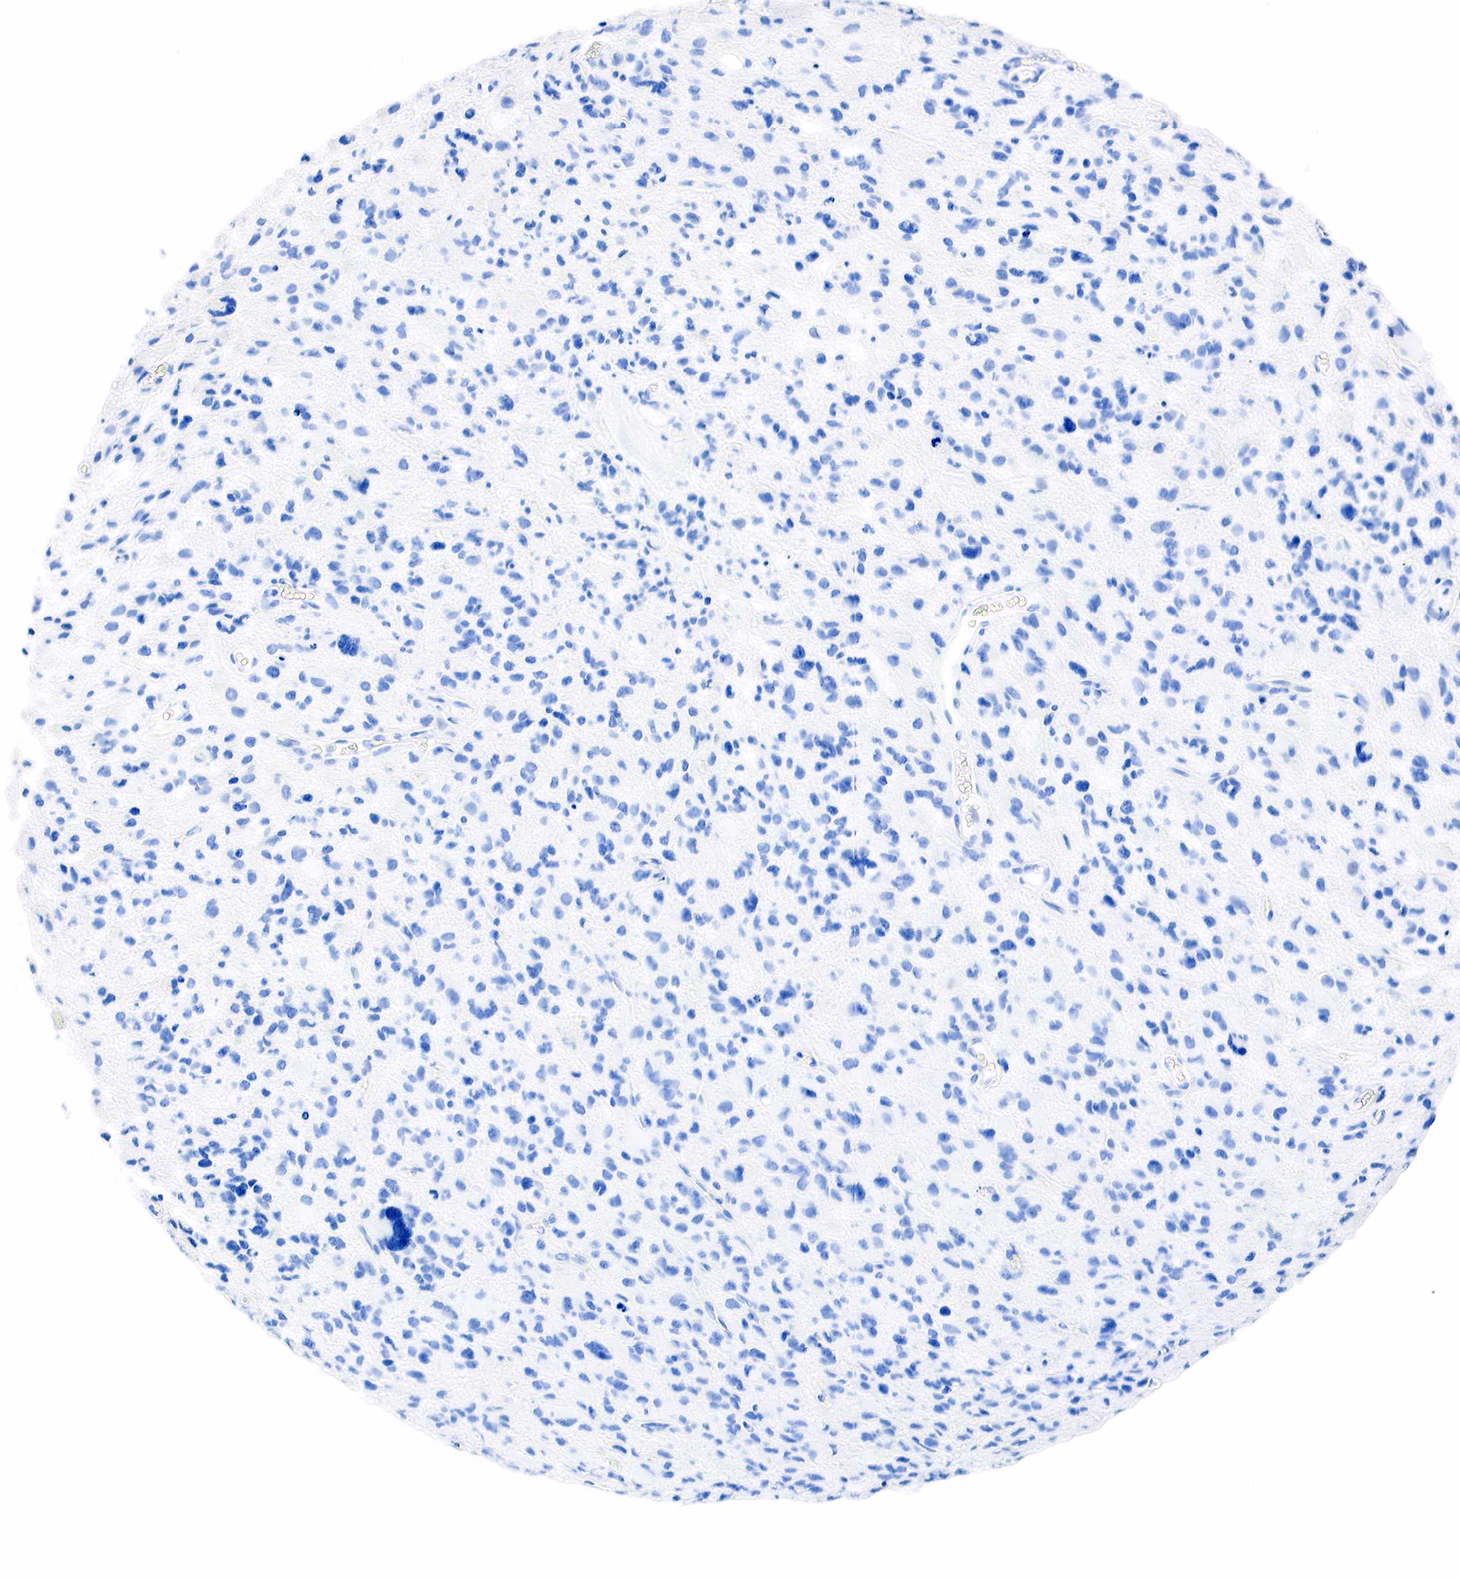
{"staining": {"intensity": "negative", "quantity": "none", "location": "none"}, "tissue": "glioma", "cell_type": "Tumor cells", "image_type": "cancer", "snomed": [{"axis": "morphology", "description": "Glioma, malignant, High grade"}, {"axis": "topography", "description": "Brain"}], "caption": "There is no significant positivity in tumor cells of glioma.", "gene": "PTH", "patient": {"sex": "male", "age": 69}}